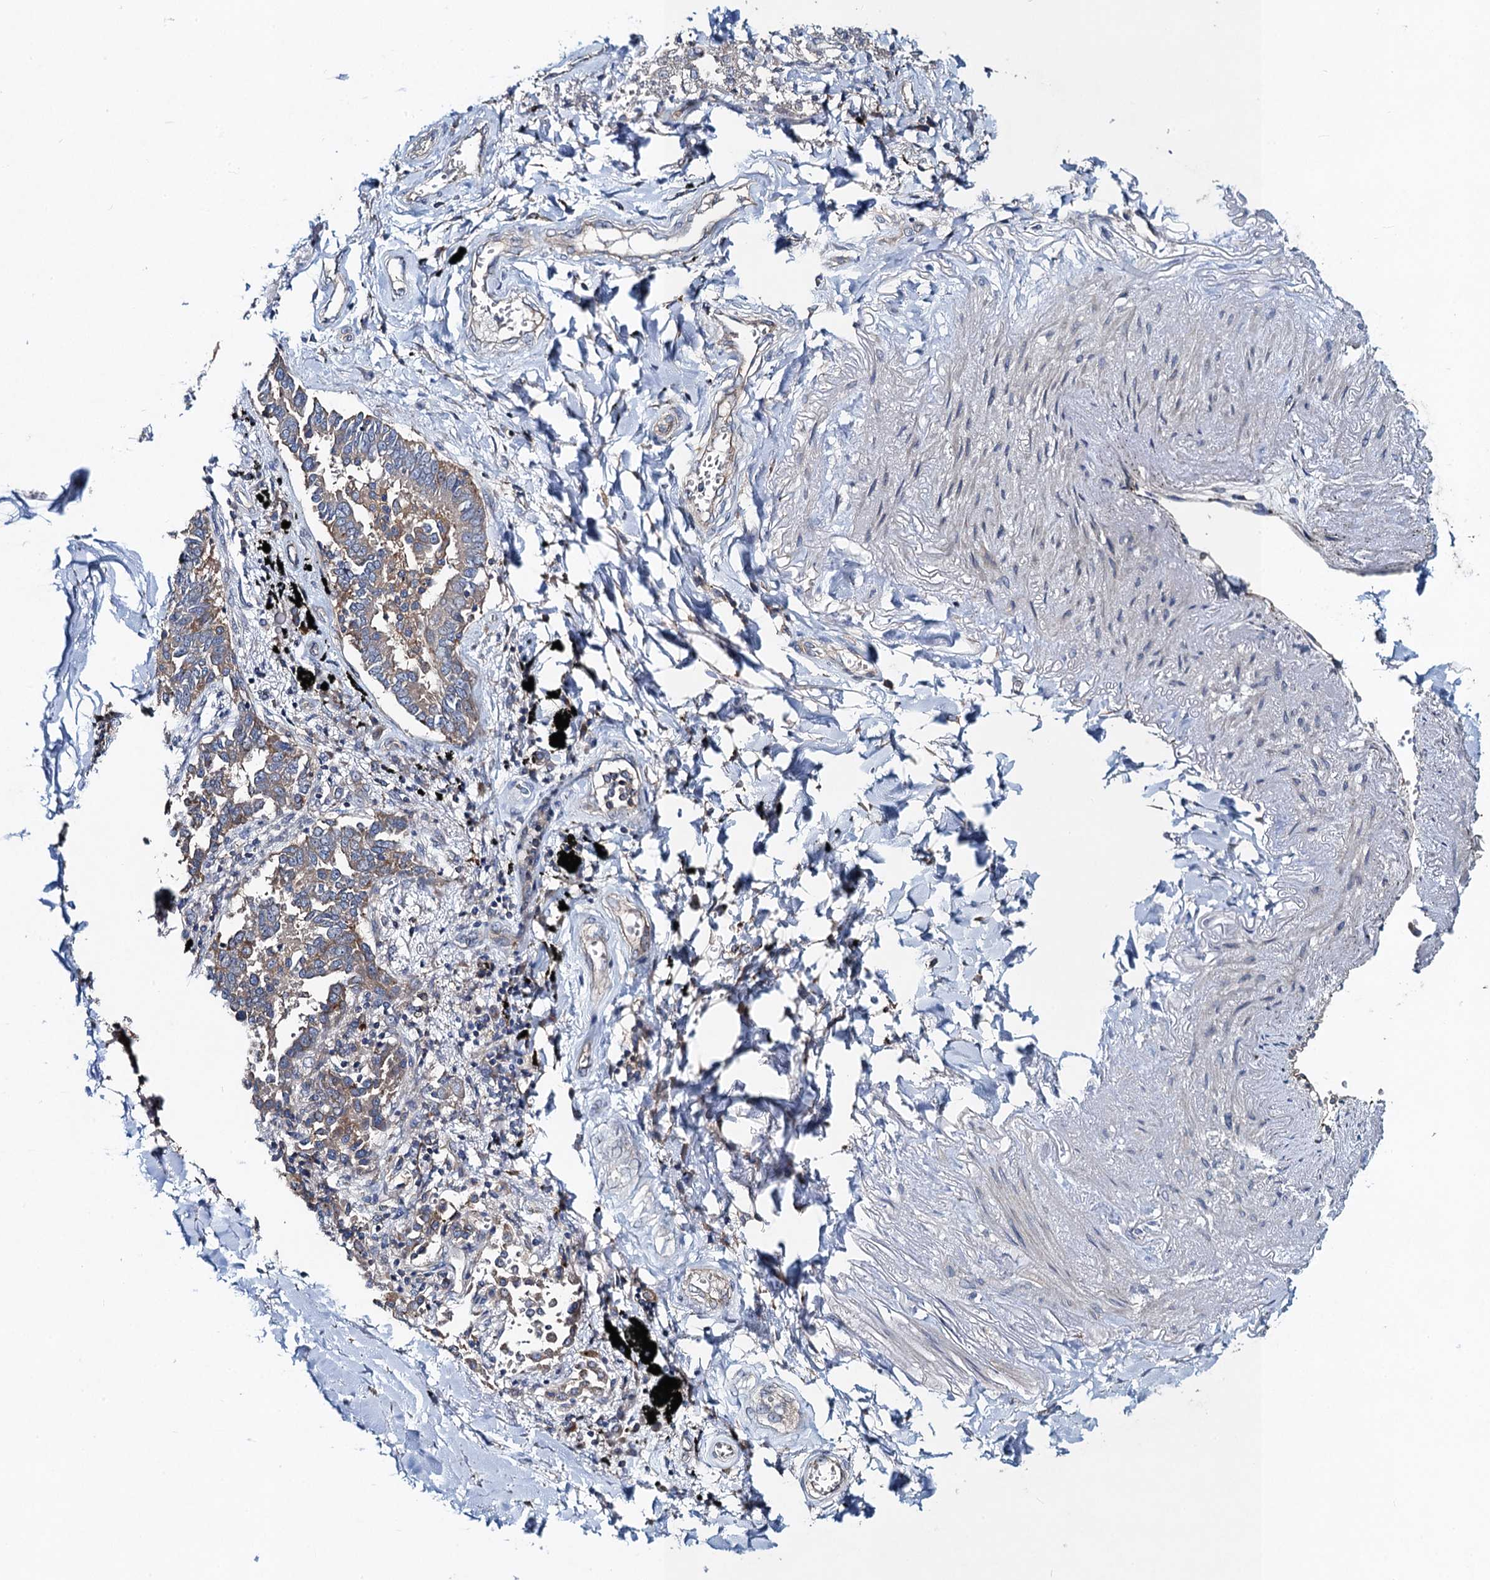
{"staining": {"intensity": "moderate", "quantity": ">75%", "location": "cytoplasmic/membranous"}, "tissue": "lung cancer", "cell_type": "Tumor cells", "image_type": "cancer", "snomed": [{"axis": "morphology", "description": "Adenocarcinoma, NOS"}, {"axis": "topography", "description": "Lung"}], "caption": "Immunohistochemical staining of human adenocarcinoma (lung) demonstrates medium levels of moderate cytoplasmic/membranous protein positivity in approximately >75% of tumor cells.", "gene": "SNAP29", "patient": {"sex": "male", "age": 67}}